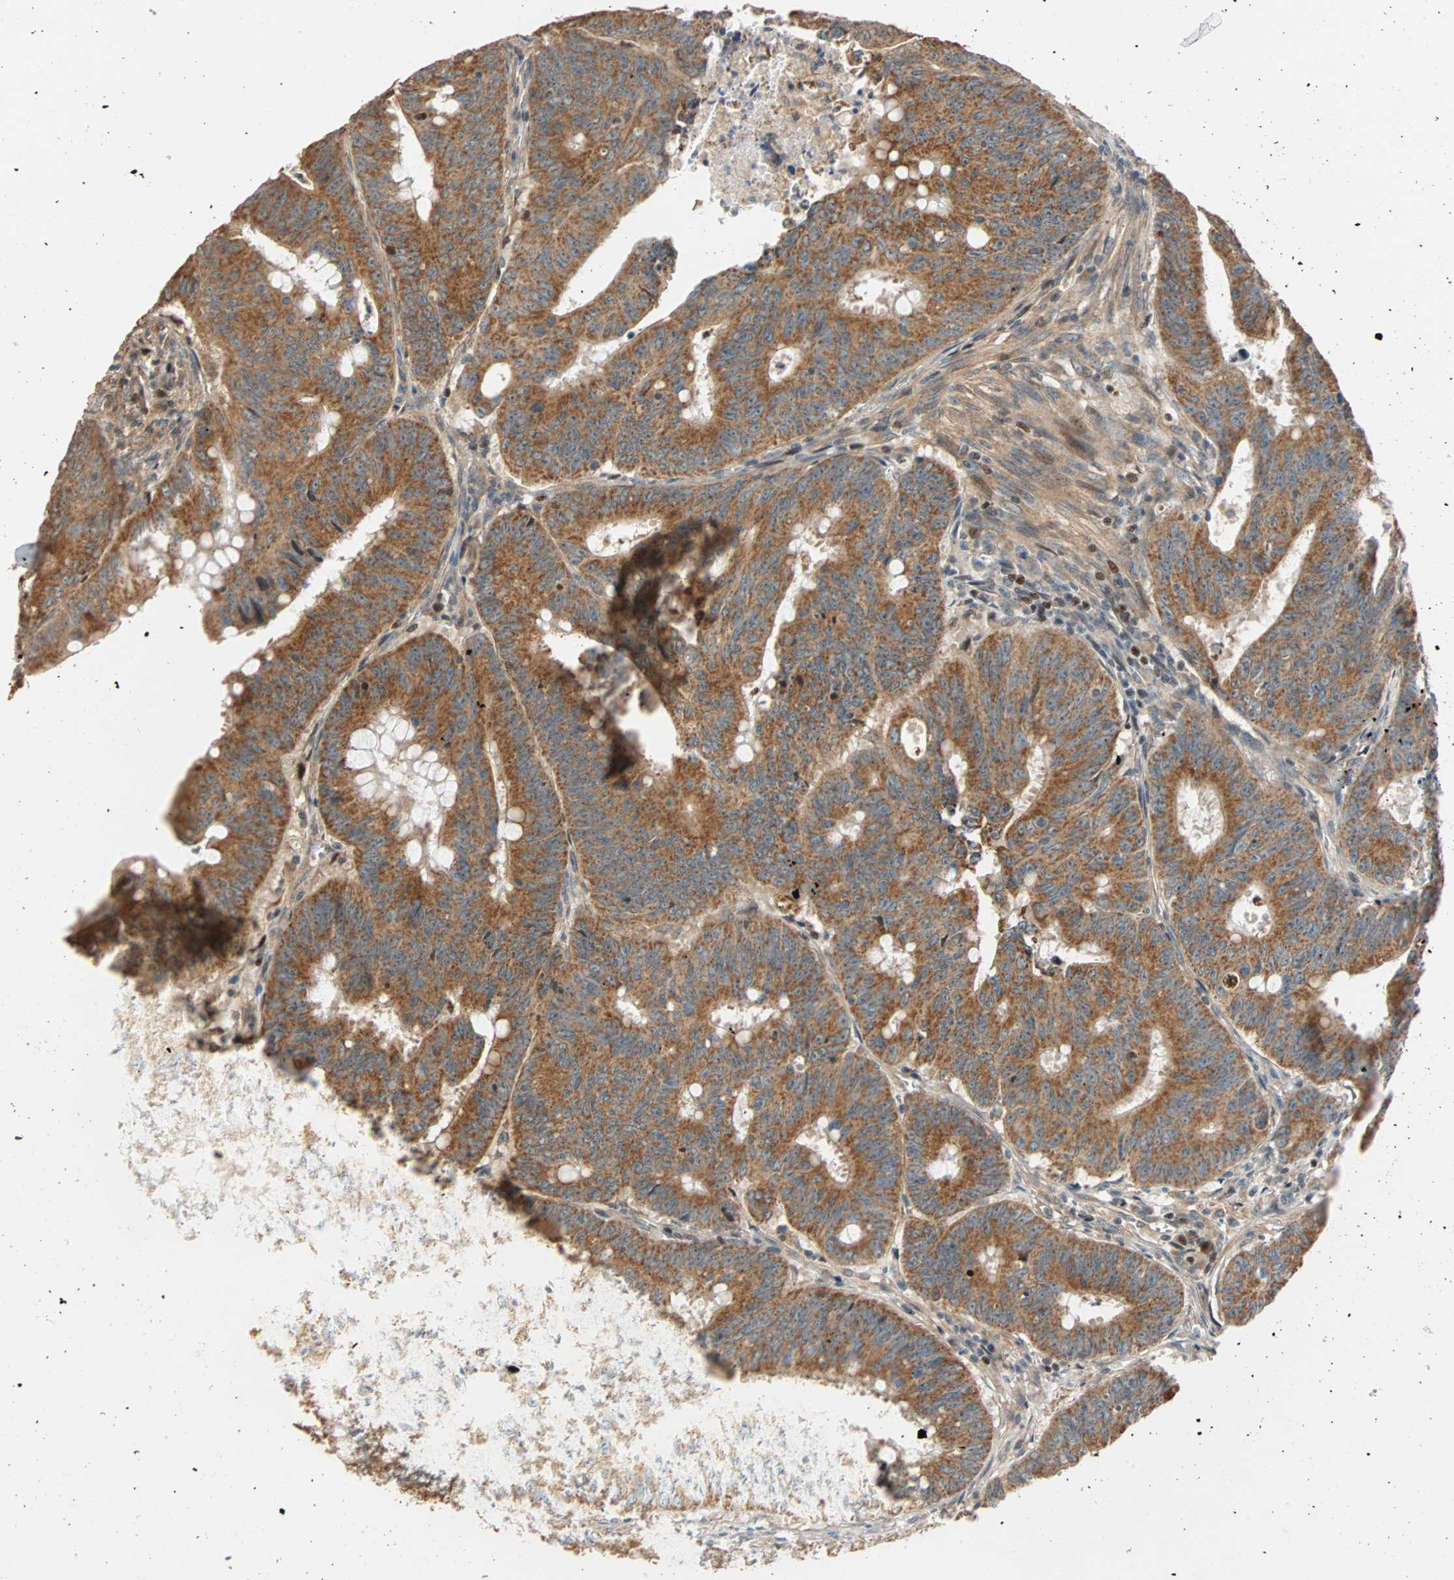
{"staining": {"intensity": "moderate", "quantity": ">75%", "location": "cytoplasmic/membranous"}, "tissue": "colorectal cancer", "cell_type": "Tumor cells", "image_type": "cancer", "snomed": [{"axis": "morphology", "description": "Adenocarcinoma, NOS"}, {"axis": "topography", "description": "Colon"}], "caption": "Moderate cytoplasmic/membranous expression for a protein is appreciated in approximately >75% of tumor cells of colorectal adenocarcinoma using IHC.", "gene": "HECW1", "patient": {"sex": "male", "age": 45}}